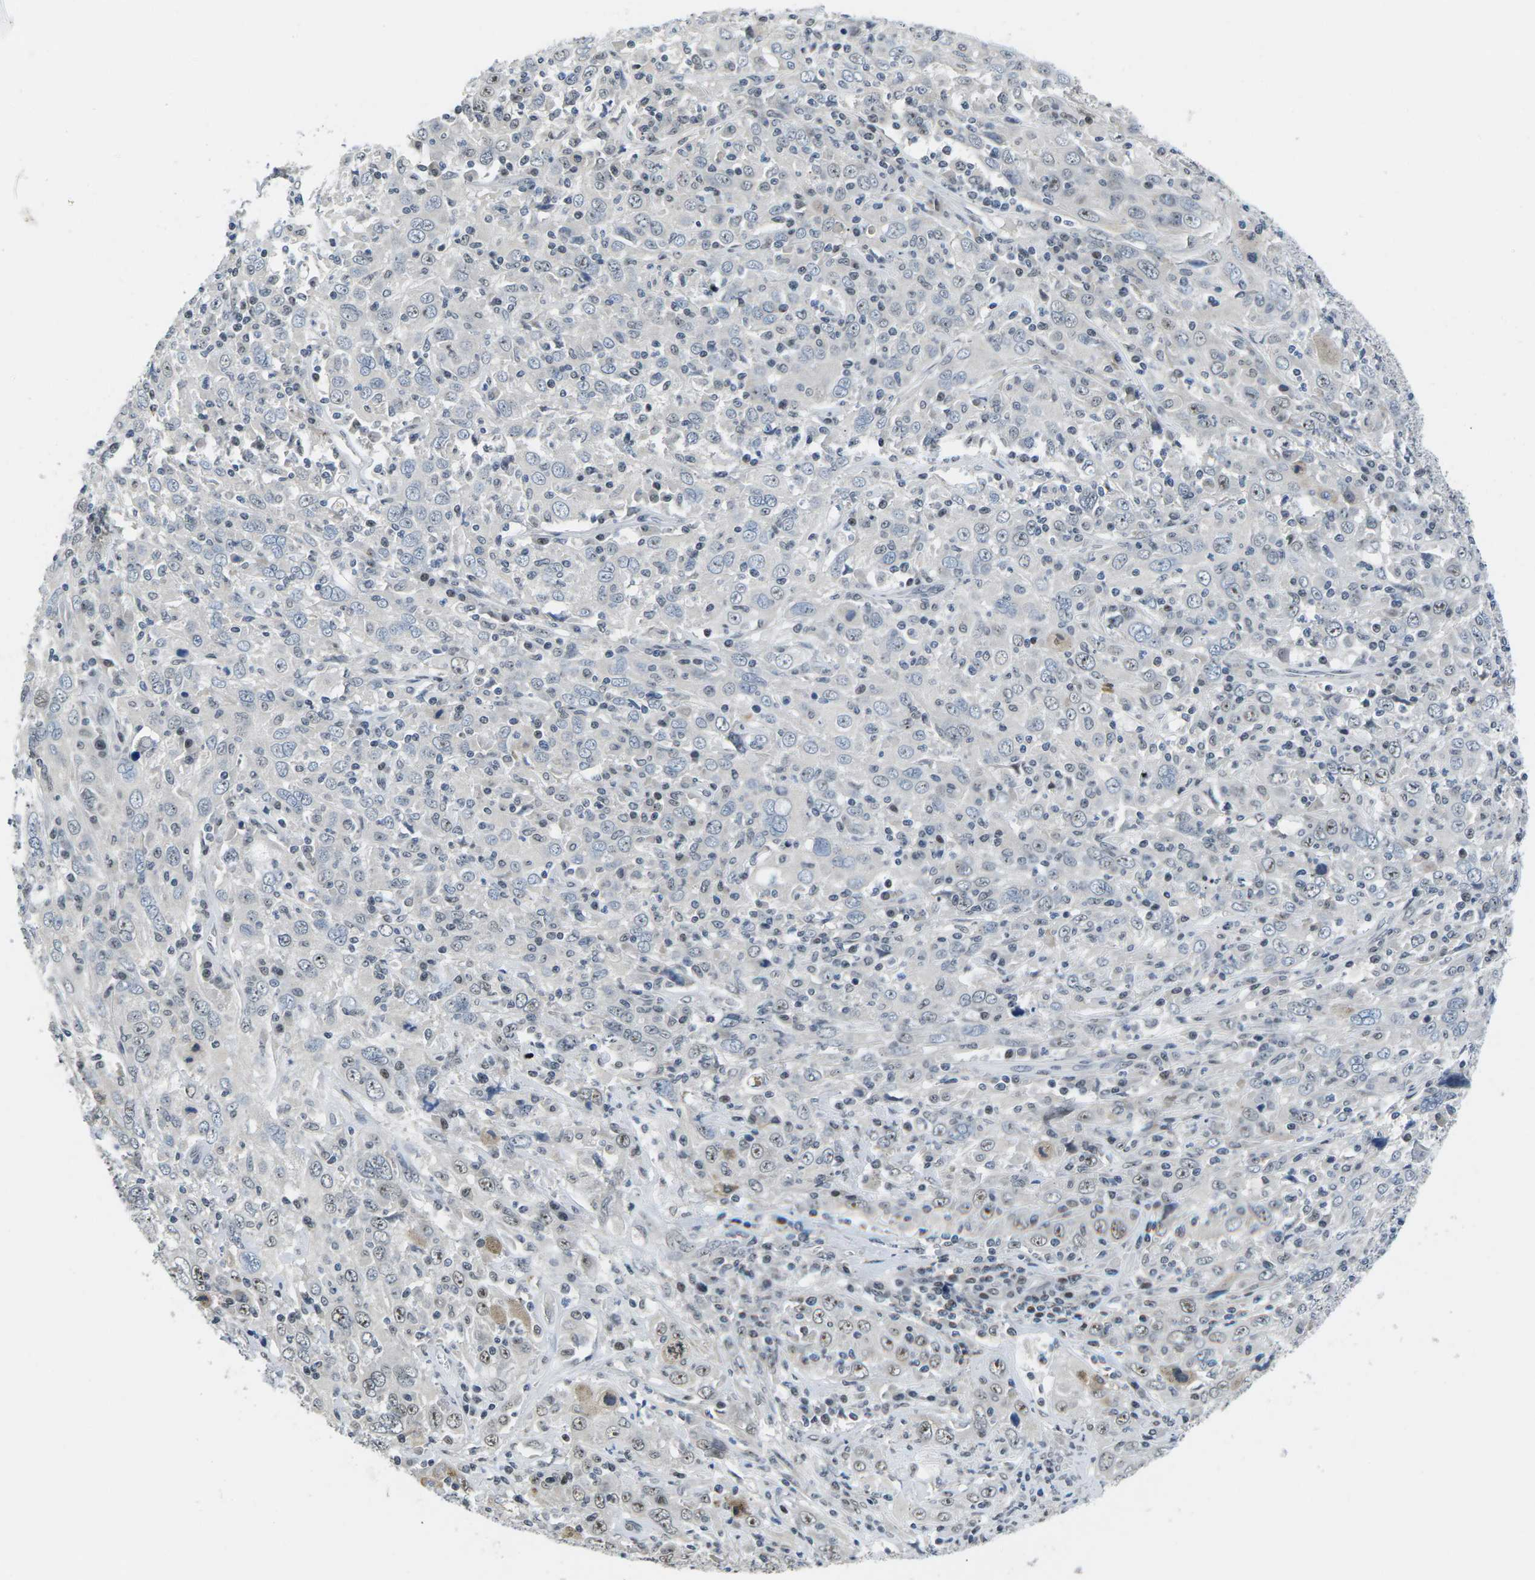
{"staining": {"intensity": "weak", "quantity": "25%-75%", "location": "nuclear"}, "tissue": "cervical cancer", "cell_type": "Tumor cells", "image_type": "cancer", "snomed": [{"axis": "morphology", "description": "Squamous cell carcinoma, NOS"}, {"axis": "topography", "description": "Cervix"}], "caption": "Squamous cell carcinoma (cervical) tissue shows weak nuclear staining in approximately 25%-75% of tumor cells, visualized by immunohistochemistry. (Stains: DAB in brown, nuclei in blue, Microscopy: brightfield microscopy at high magnification).", "gene": "NSRP1", "patient": {"sex": "female", "age": 46}}